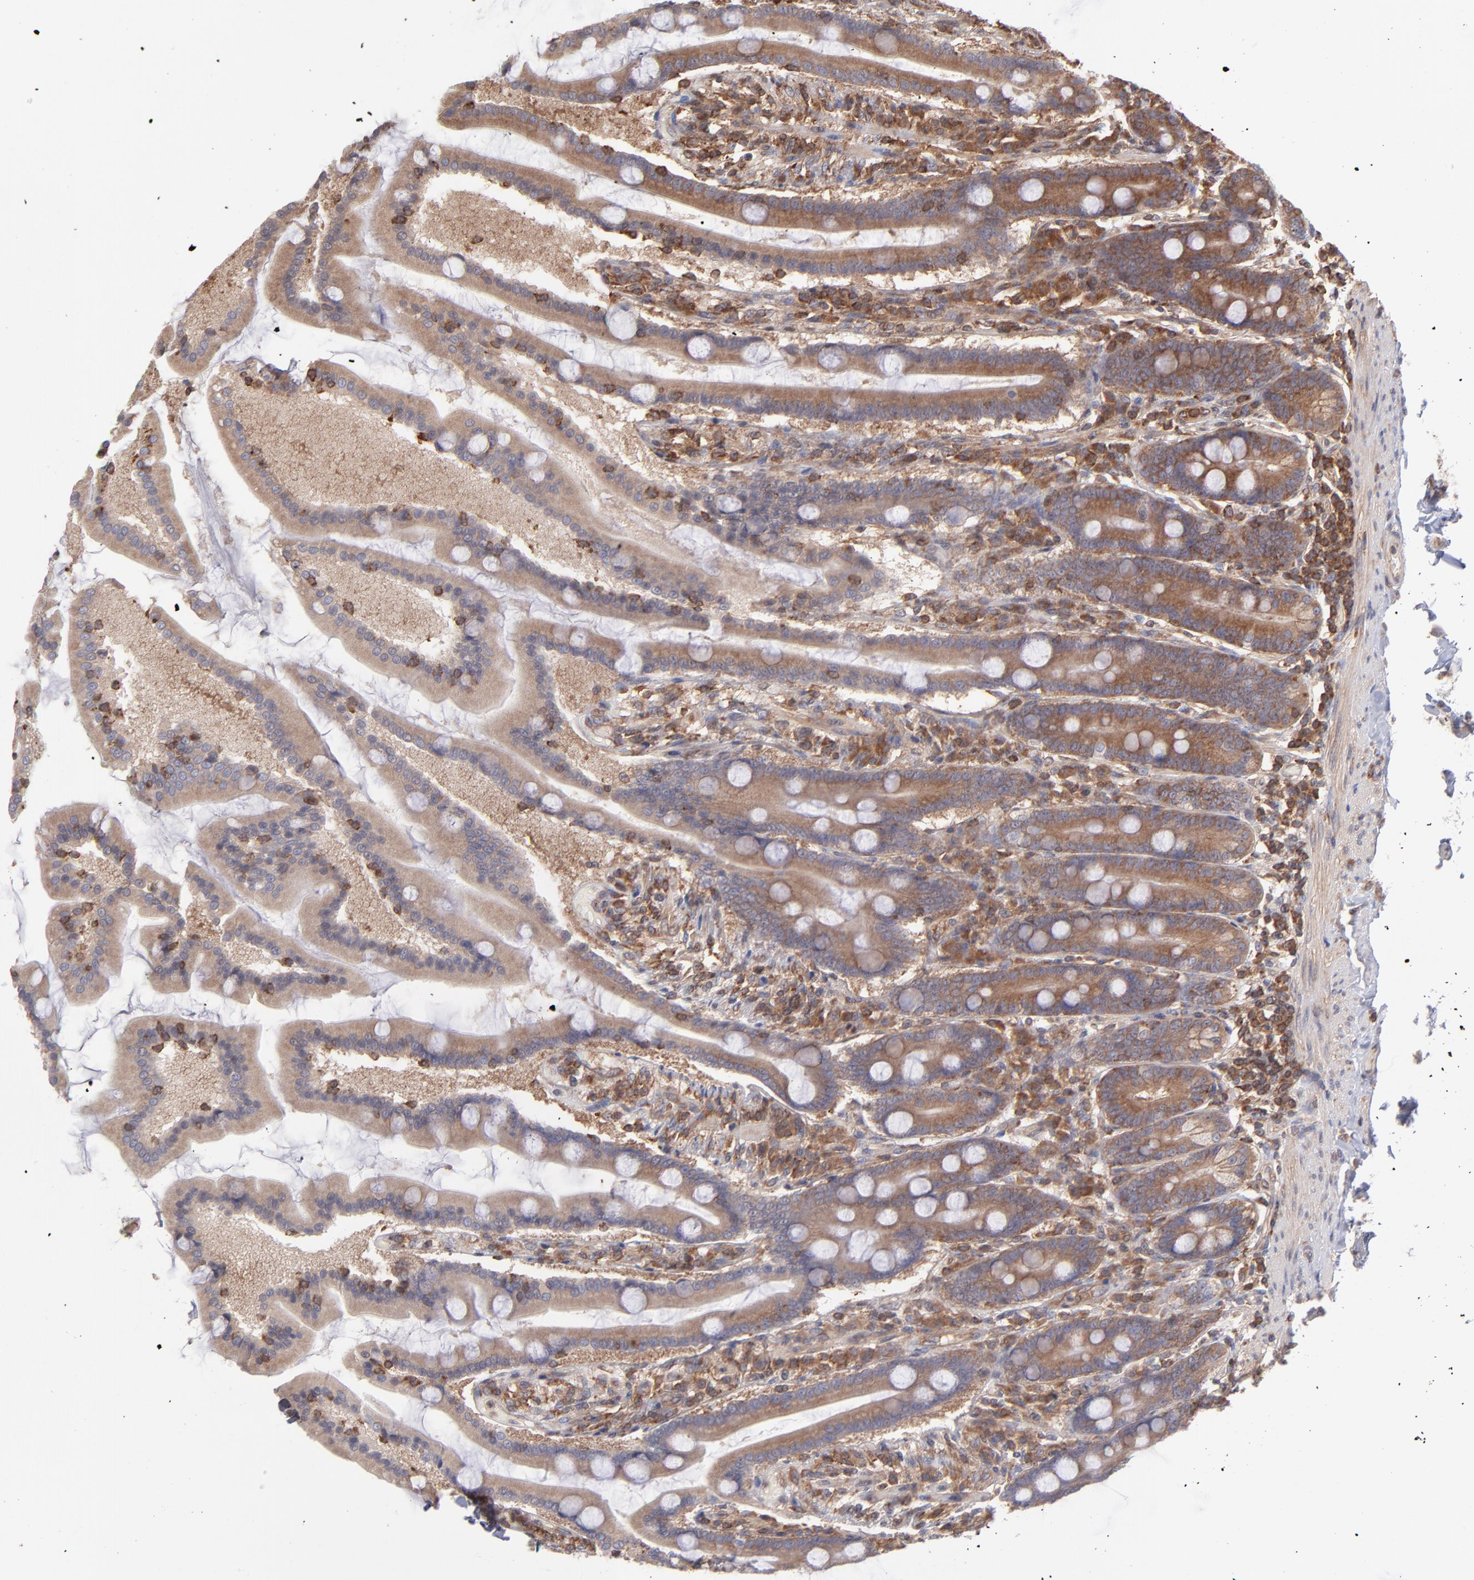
{"staining": {"intensity": "moderate", "quantity": ">75%", "location": "cytoplasmic/membranous"}, "tissue": "duodenum", "cell_type": "Glandular cells", "image_type": "normal", "snomed": [{"axis": "morphology", "description": "Normal tissue, NOS"}, {"axis": "topography", "description": "Duodenum"}], "caption": "A histopathology image of human duodenum stained for a protein reveals moderate cytoplasmic/membranous brown staining in glandular cells.", "gene": "MAPRE1", "patient": {"sex": "female", "age": 64}}